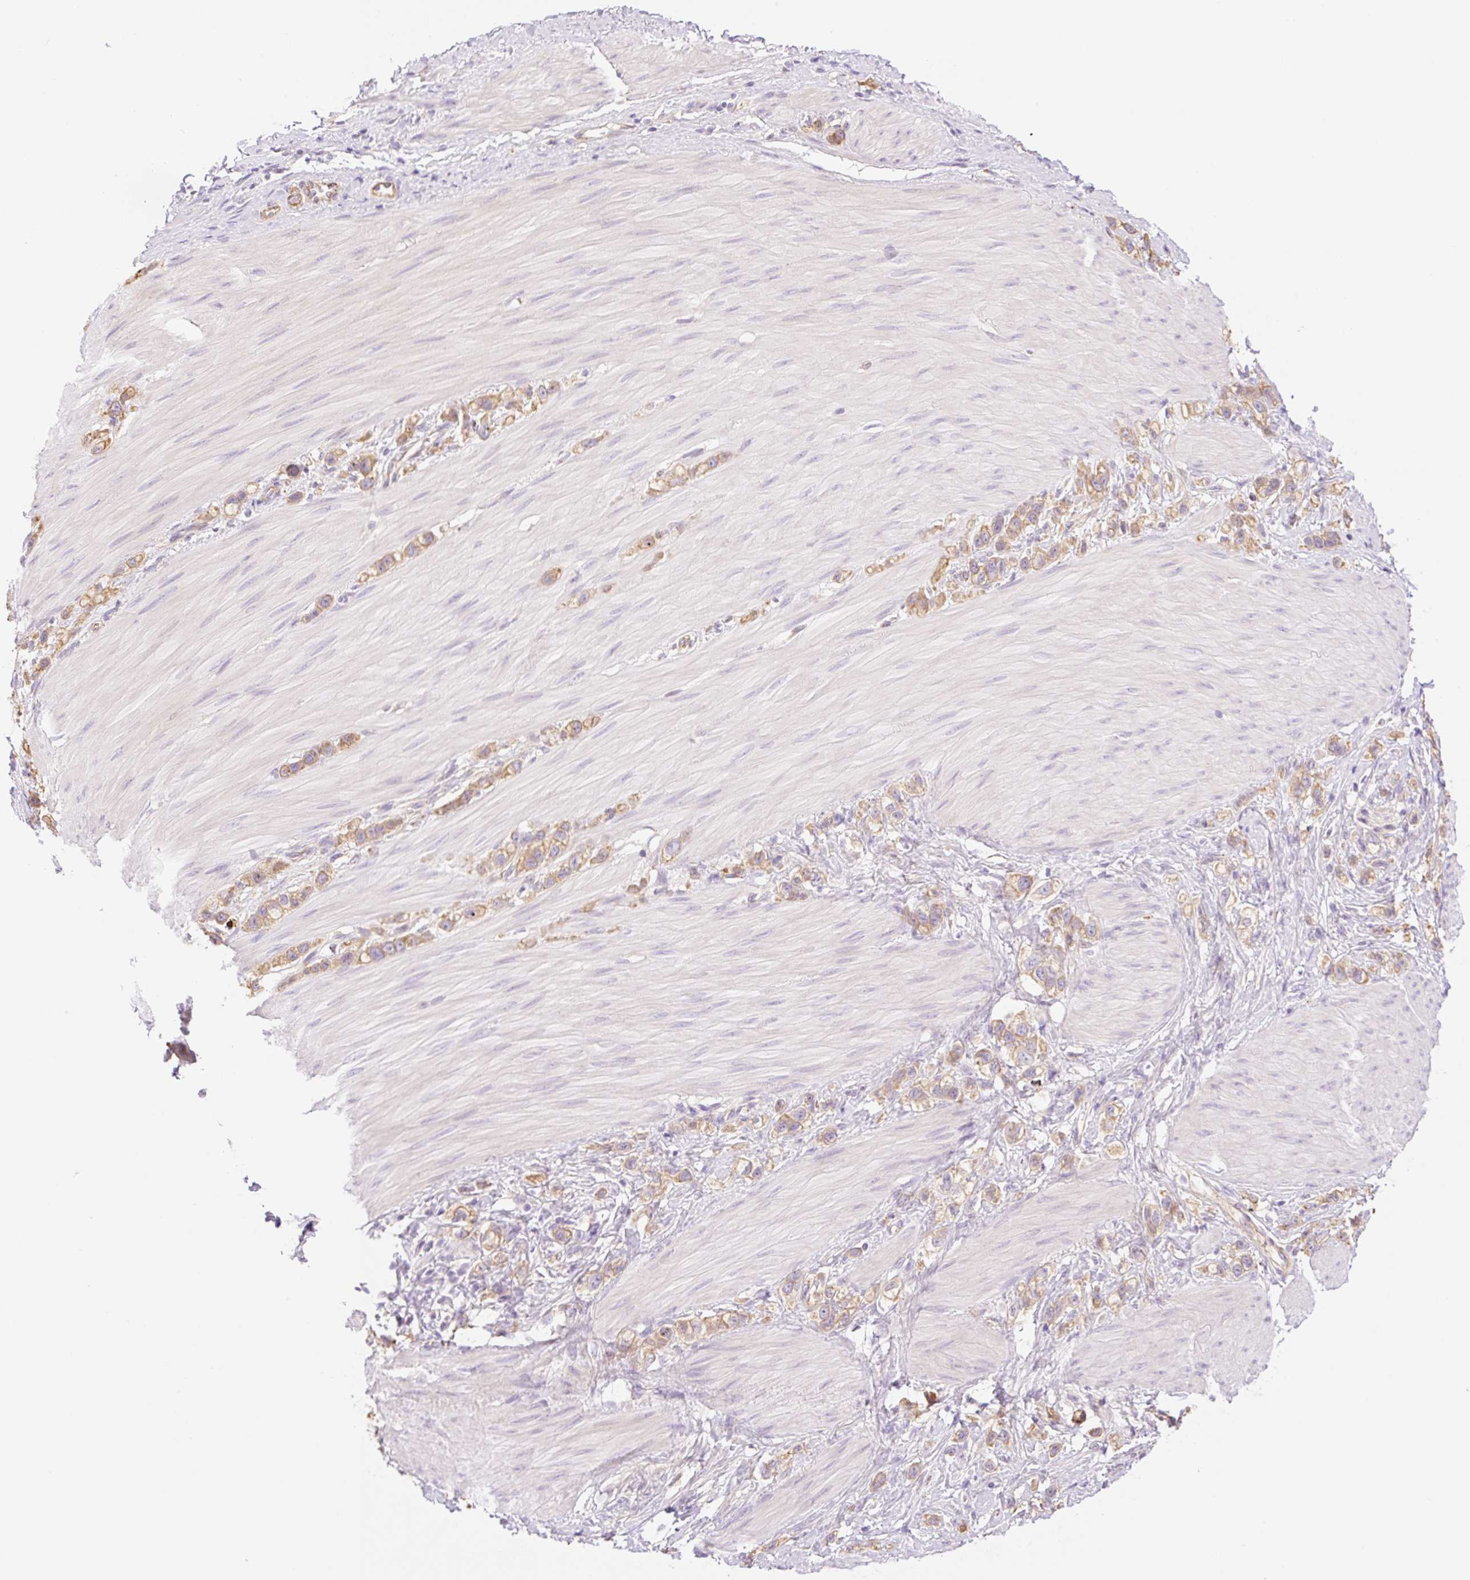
{"staining": {"intensity": "moderate", "quantity": ">75%", "location": "cytoplasmic/membranous"}, "tissue": "stomach cancer", "cell_type": "Tumor cells", "image_type": "cancer", "snomed": [{"axis": "morphology", "description": "Adenocarcinoma, NOS"}, {"axis": "topography", "description": "Stomach"}], "caption": "Brown immunohistochemical staining in stomach cancer exhibits moderate cytoplasmic/membranous staining in approximately >75% of tumor cells.", "gene": "NLRP5", "patient": {"sex": "female", "age": 65}}